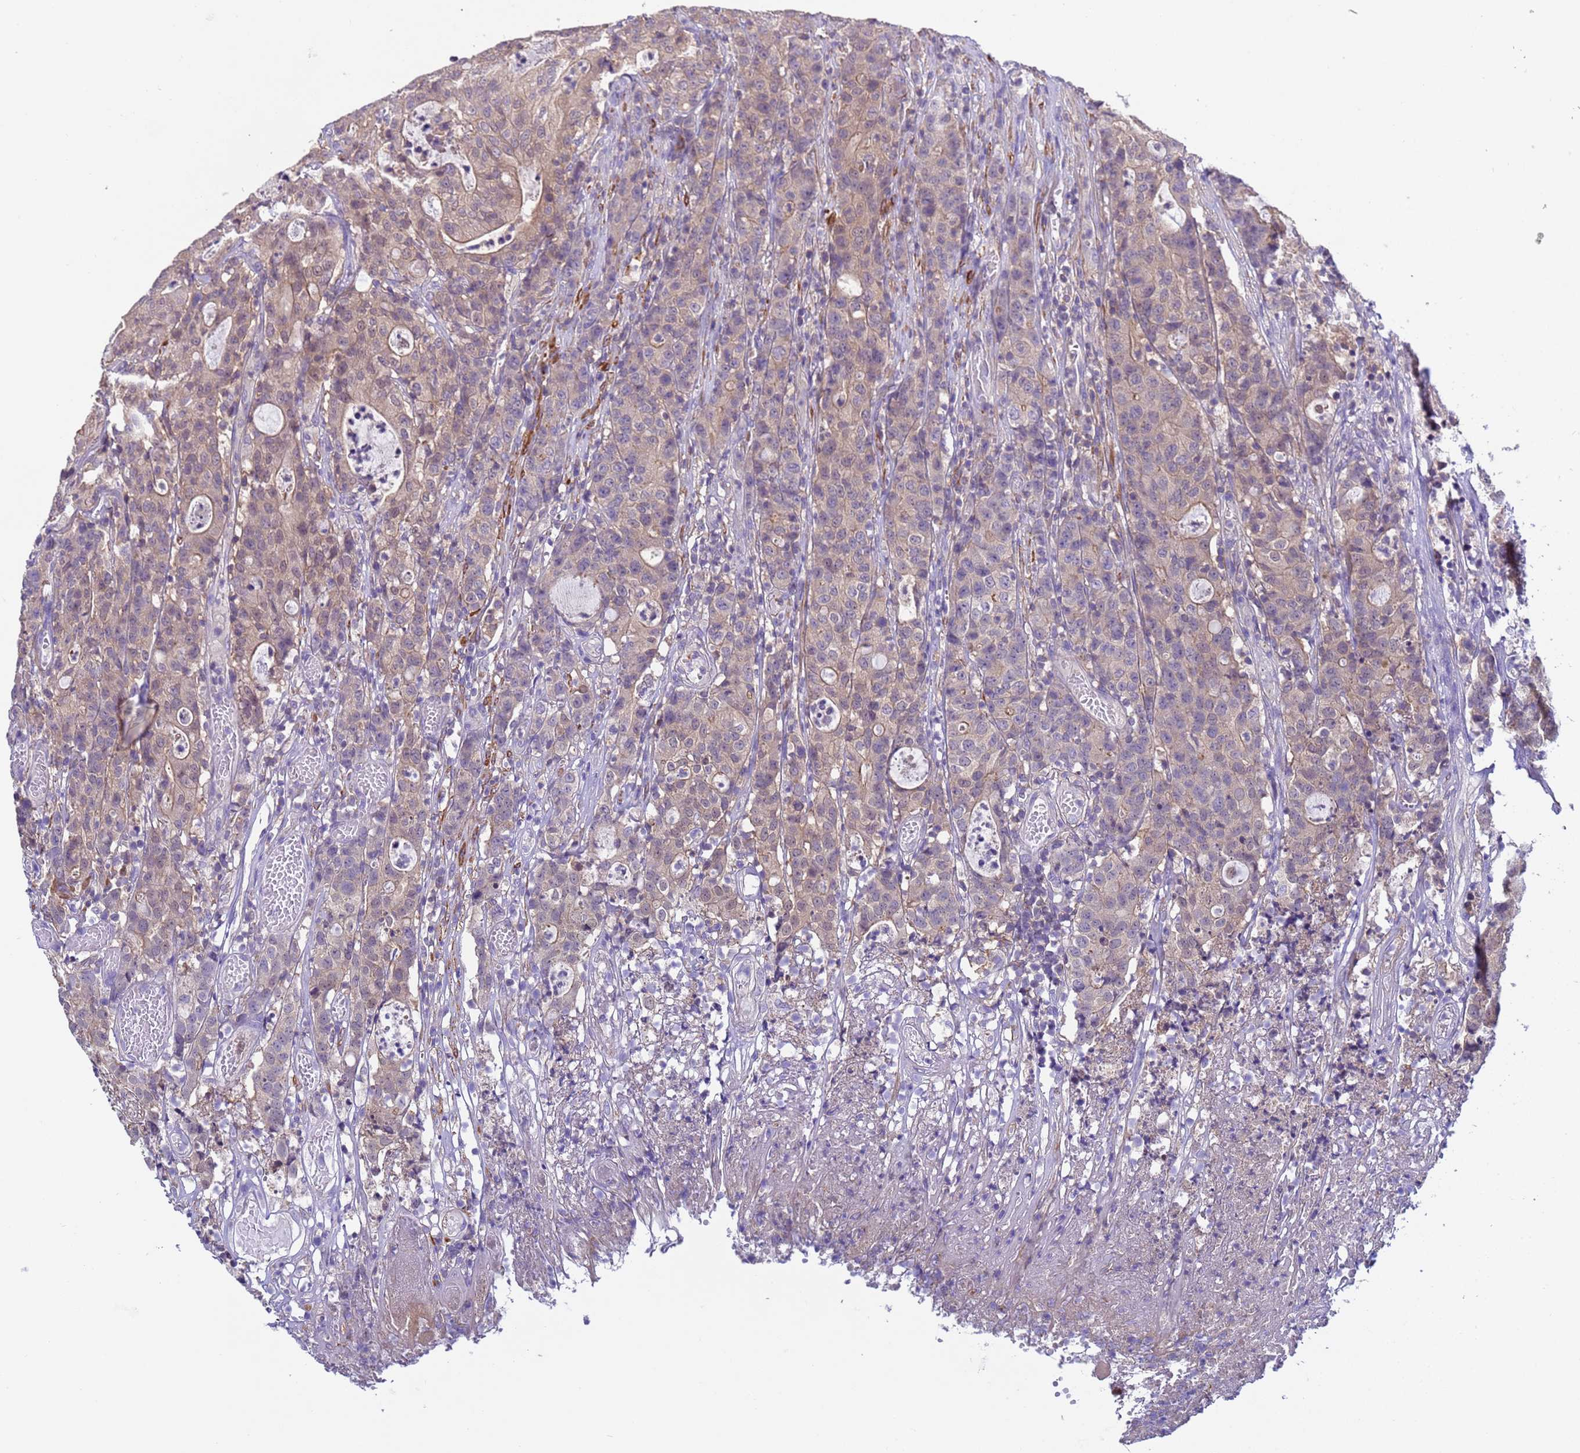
{"staining": {"intensity": "weak", "quantity": "25%-75%", "location": "cytoplasmic/membranous"}, "tissue": "colorectal cancer", "cell_type": "Tumor cells", "image_type": "cancer", "snomed": [{"axis": "morphology", "description": "Adenocarcinoma, NOS"}, {"axis": "topography", "description": "Colon"}], "caption": "Immunohistochemical staining of human colorectal cancer reveals low levels of weak cytoplasmic/membranous protein expression in approximately 25%-75% of tumor cells.", "gene": "KLHL13", "patient": {"sex": "male", "age": 83}}